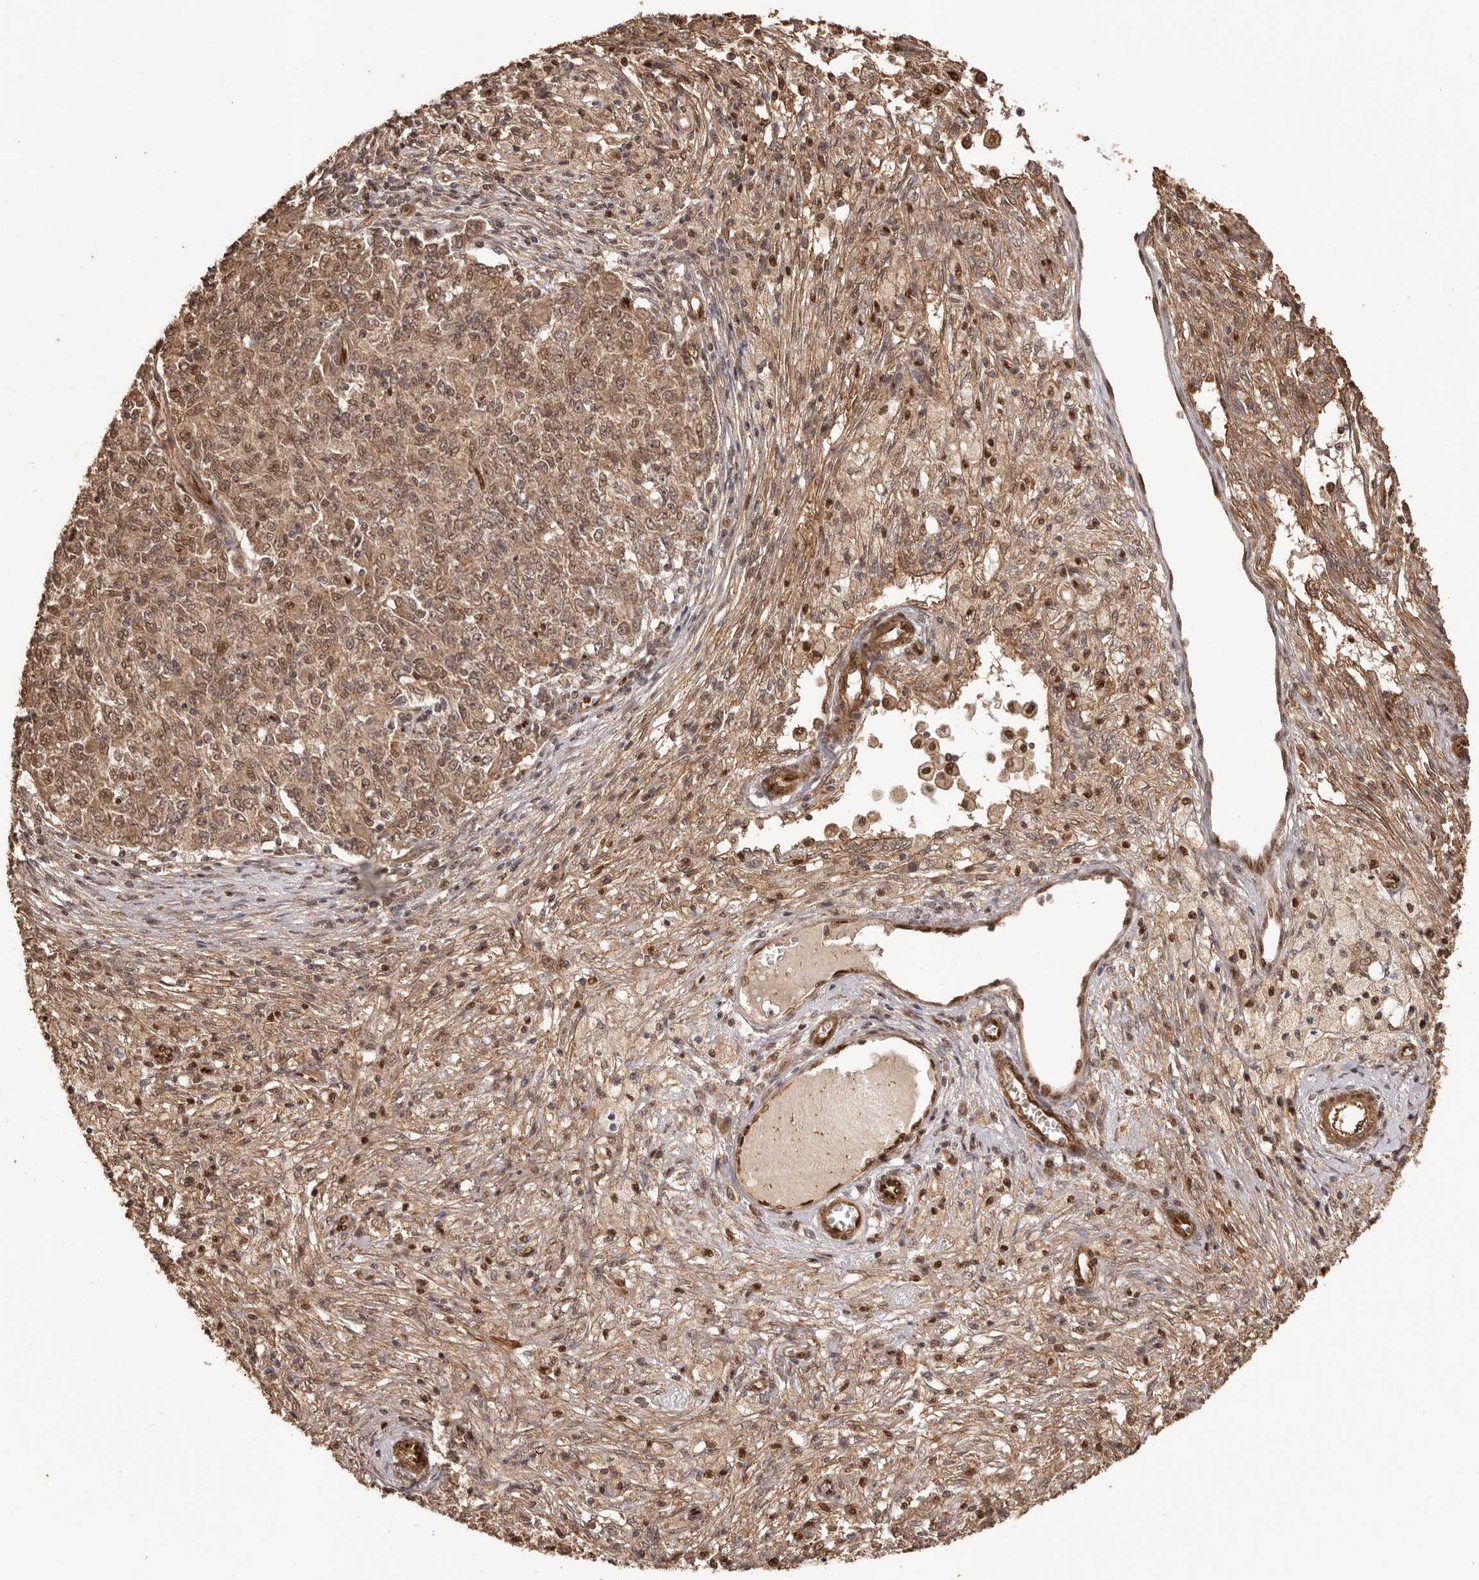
{"staining": {"intensity": "moderate", "quantity": ">75%", "location": "cytoplasmic/membranous,nuclear"}, "tissue": "ovarian cancer", "cell_type": "Tumor cells", "image_type": "cancer", "snomed": [{"axis": "morphology", "description": "Carcinoma, endometroid"}, {"axis": "topography", "description": "Ovary"}], "caption": "Immunohistochemical staining of ovarian cancer (endometroid carcinoma) displays medium levels of moderate cytoplasmic/membranous and nuclear protein positivity in approximately >75% of tumor cells.", "gene": "UBR2", "patient": {"sex": "female", "age": 42}}